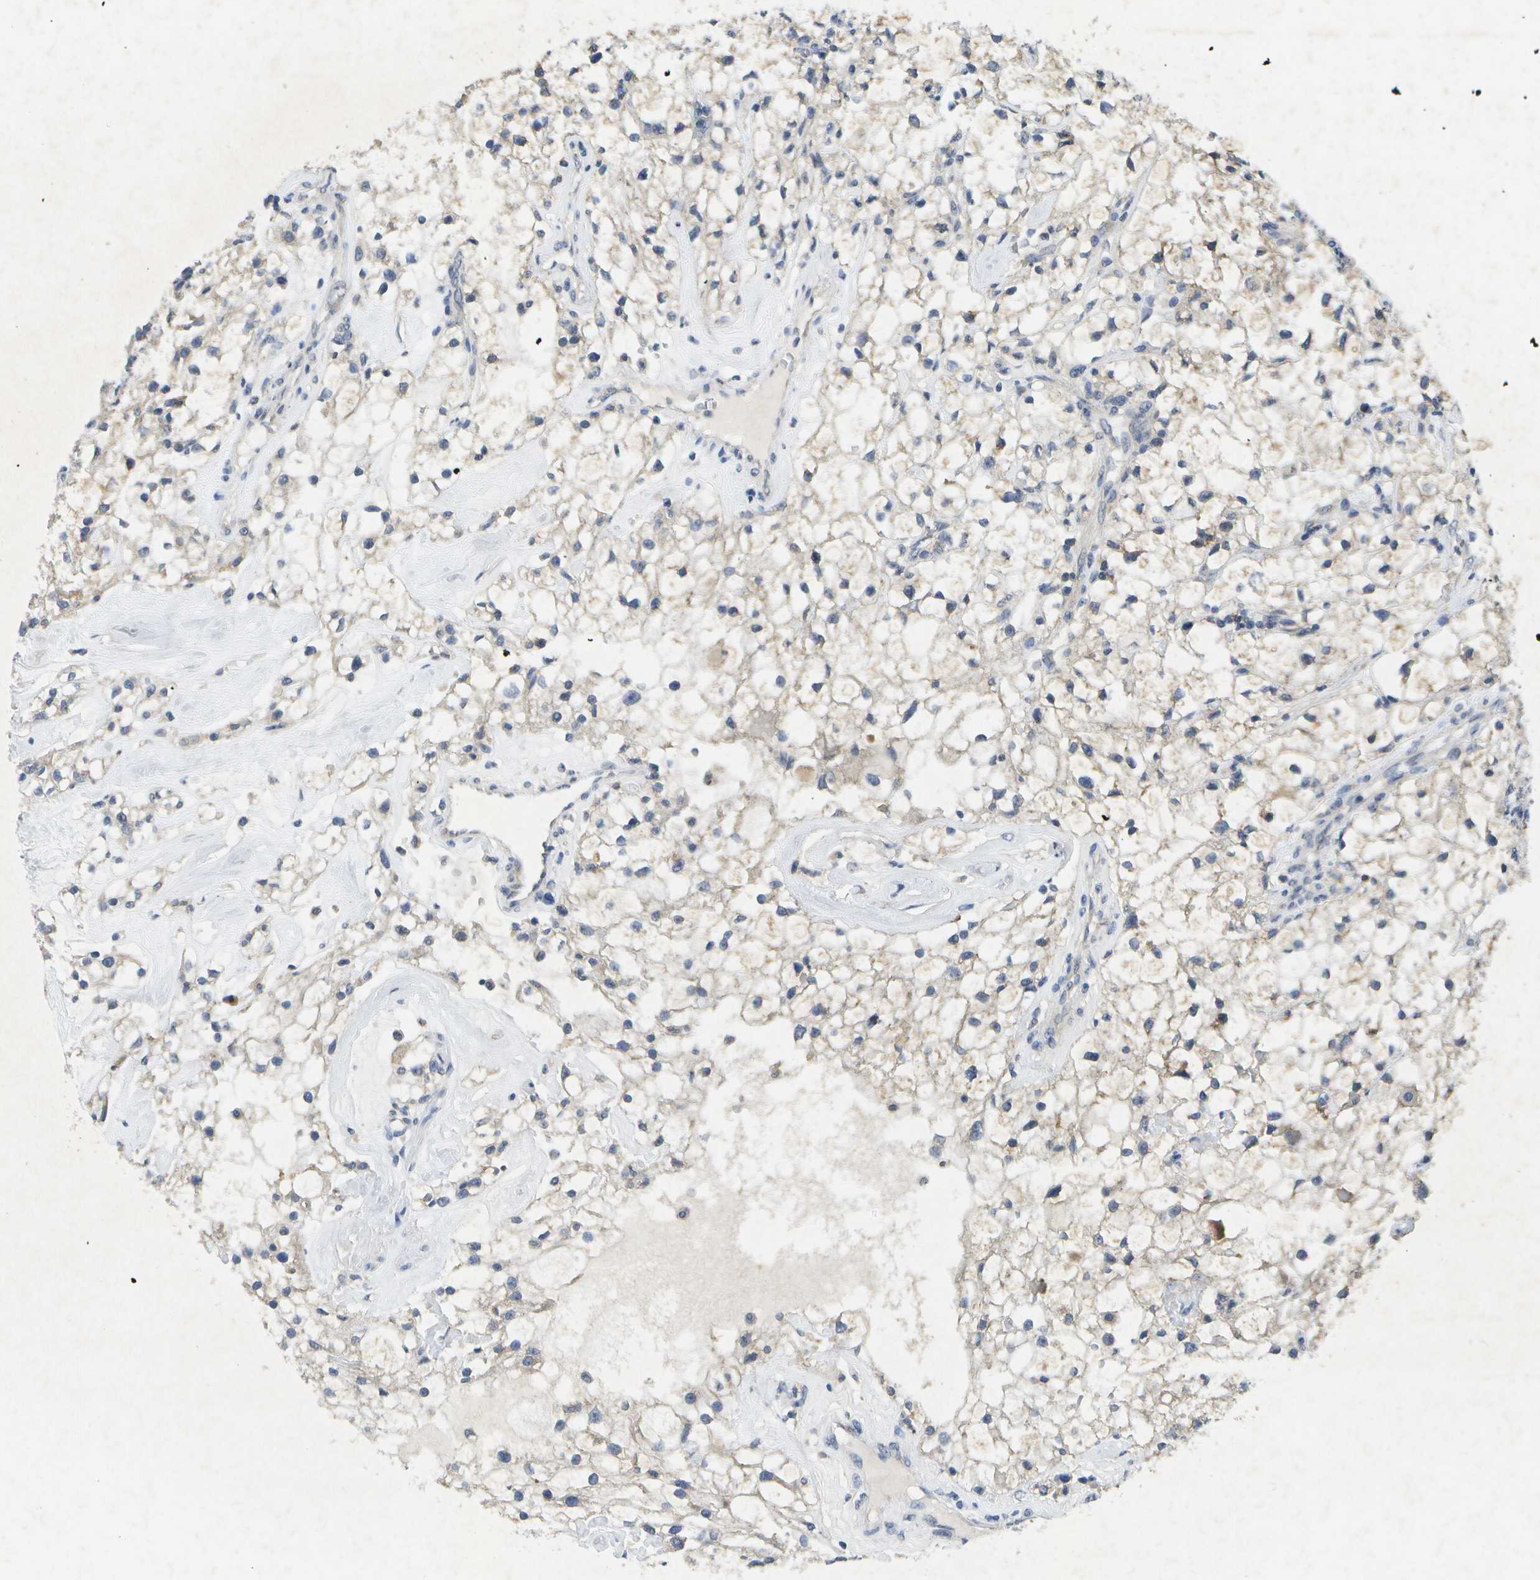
{"staining": {"intensity": "weak", "quantity": "<25%", "location": "cytoplasmic/membranous"}, "tissue": "renal cancer", "cell_type": "Tumor cells", "image_type": "cancer", "snomed": [{"axis": "morphology", "description": "Adenocarcinoma, NOS"}, {"axis": "topography", "description": "Kidney"}], "caption": "An immunohistochemistry histopathology image of renal cancer is shown. There is no staining in tumor cells of renal cancer.", "gene": "KDELR1", "patient": {"sex": "female", "age": 60}}